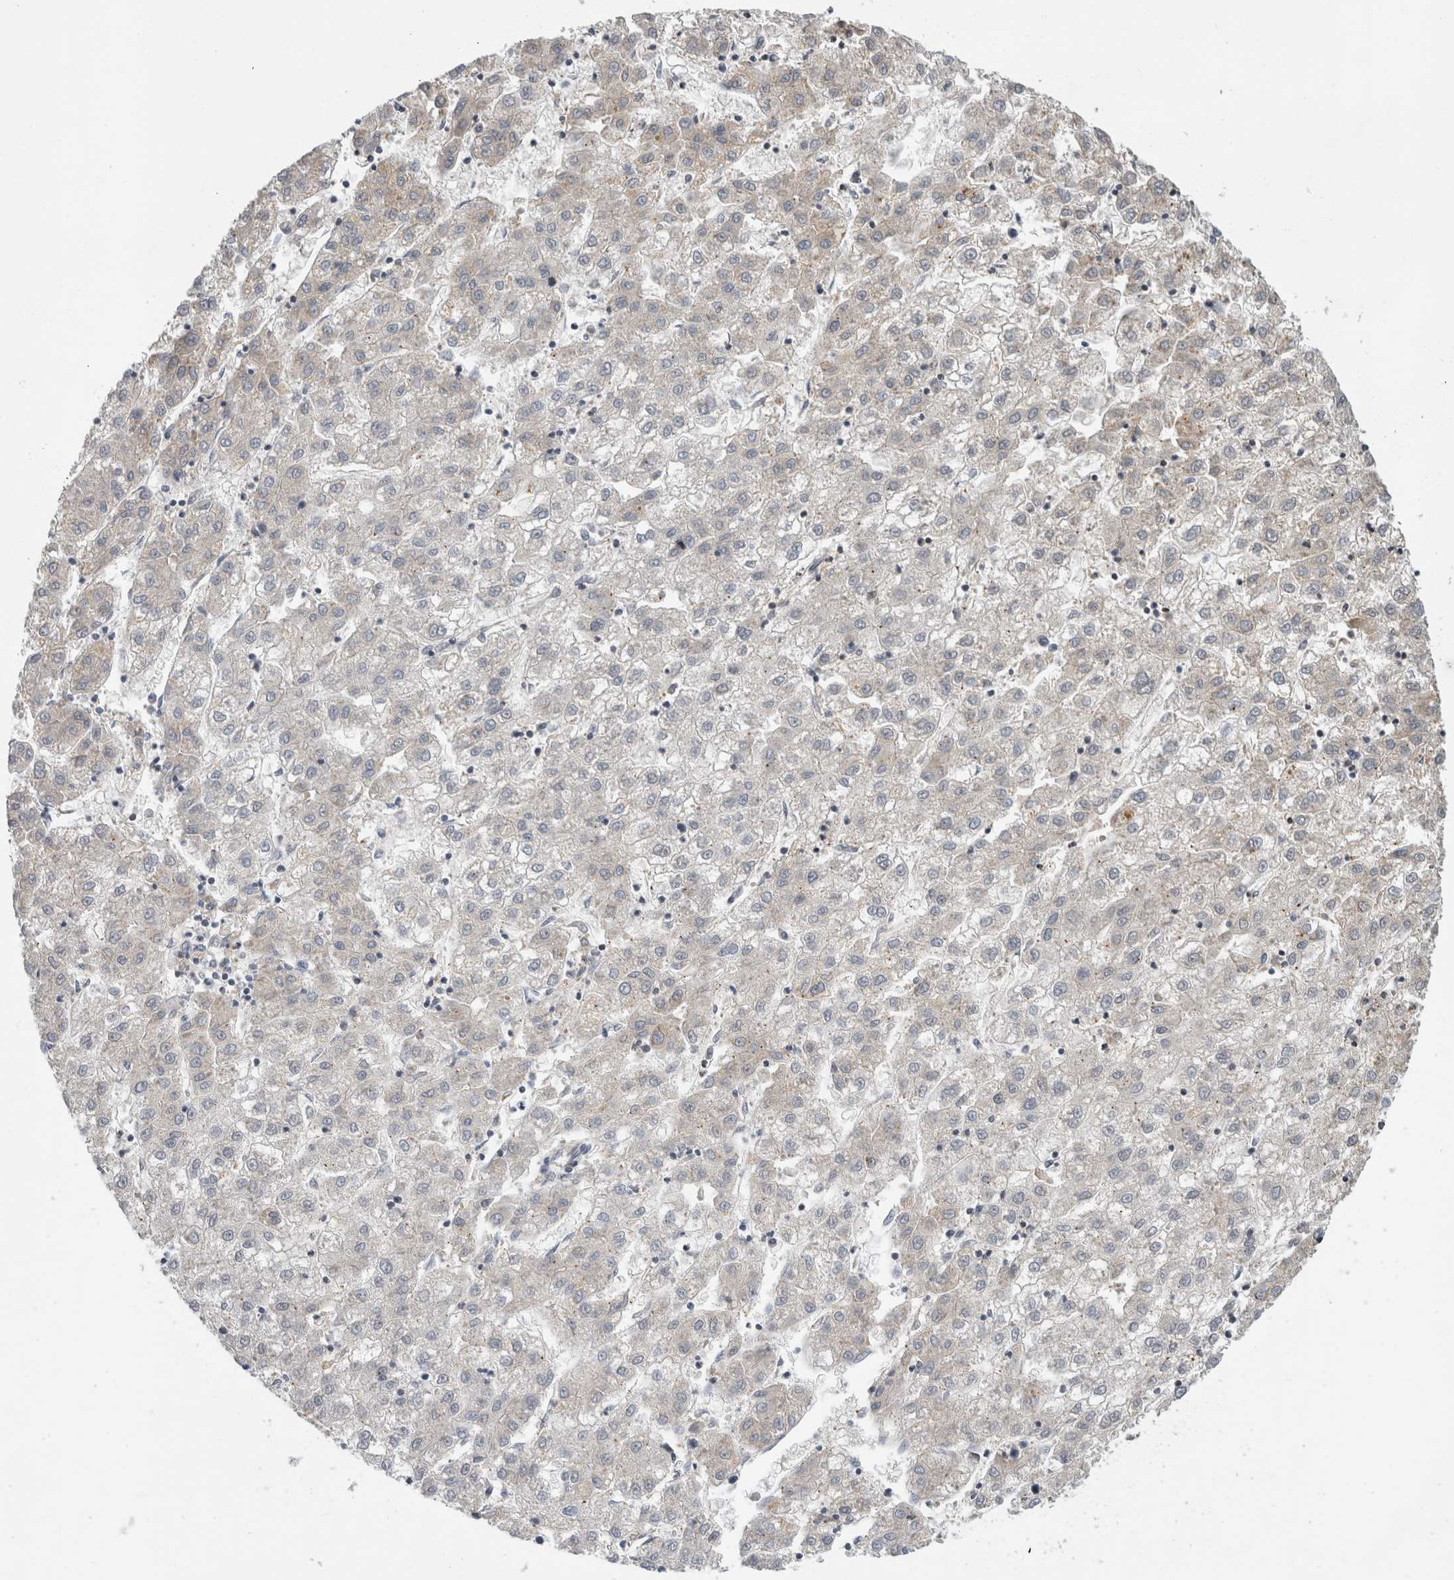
{"staining": {"intensity": "weak", "quantity": "<25%", "location": "cytoplasmic/membranous"}, "tissue": "liver cancer", "cell_type": "Tumor cells", "image_type": "cancer", "snomed": [{"axis": "morphology", "description": "Carcinoma, Hepatocellular, NOS"}, {"axis": "topography", "description": "Liver"}], "caption": "A high-resolution micrograph shows immunohistochemistry (IHC) staining of liver cancer, which displays no significant positivity in tumor cells.", "gene": "PARP6", "patient": {"sex": "male", "age": 72}}